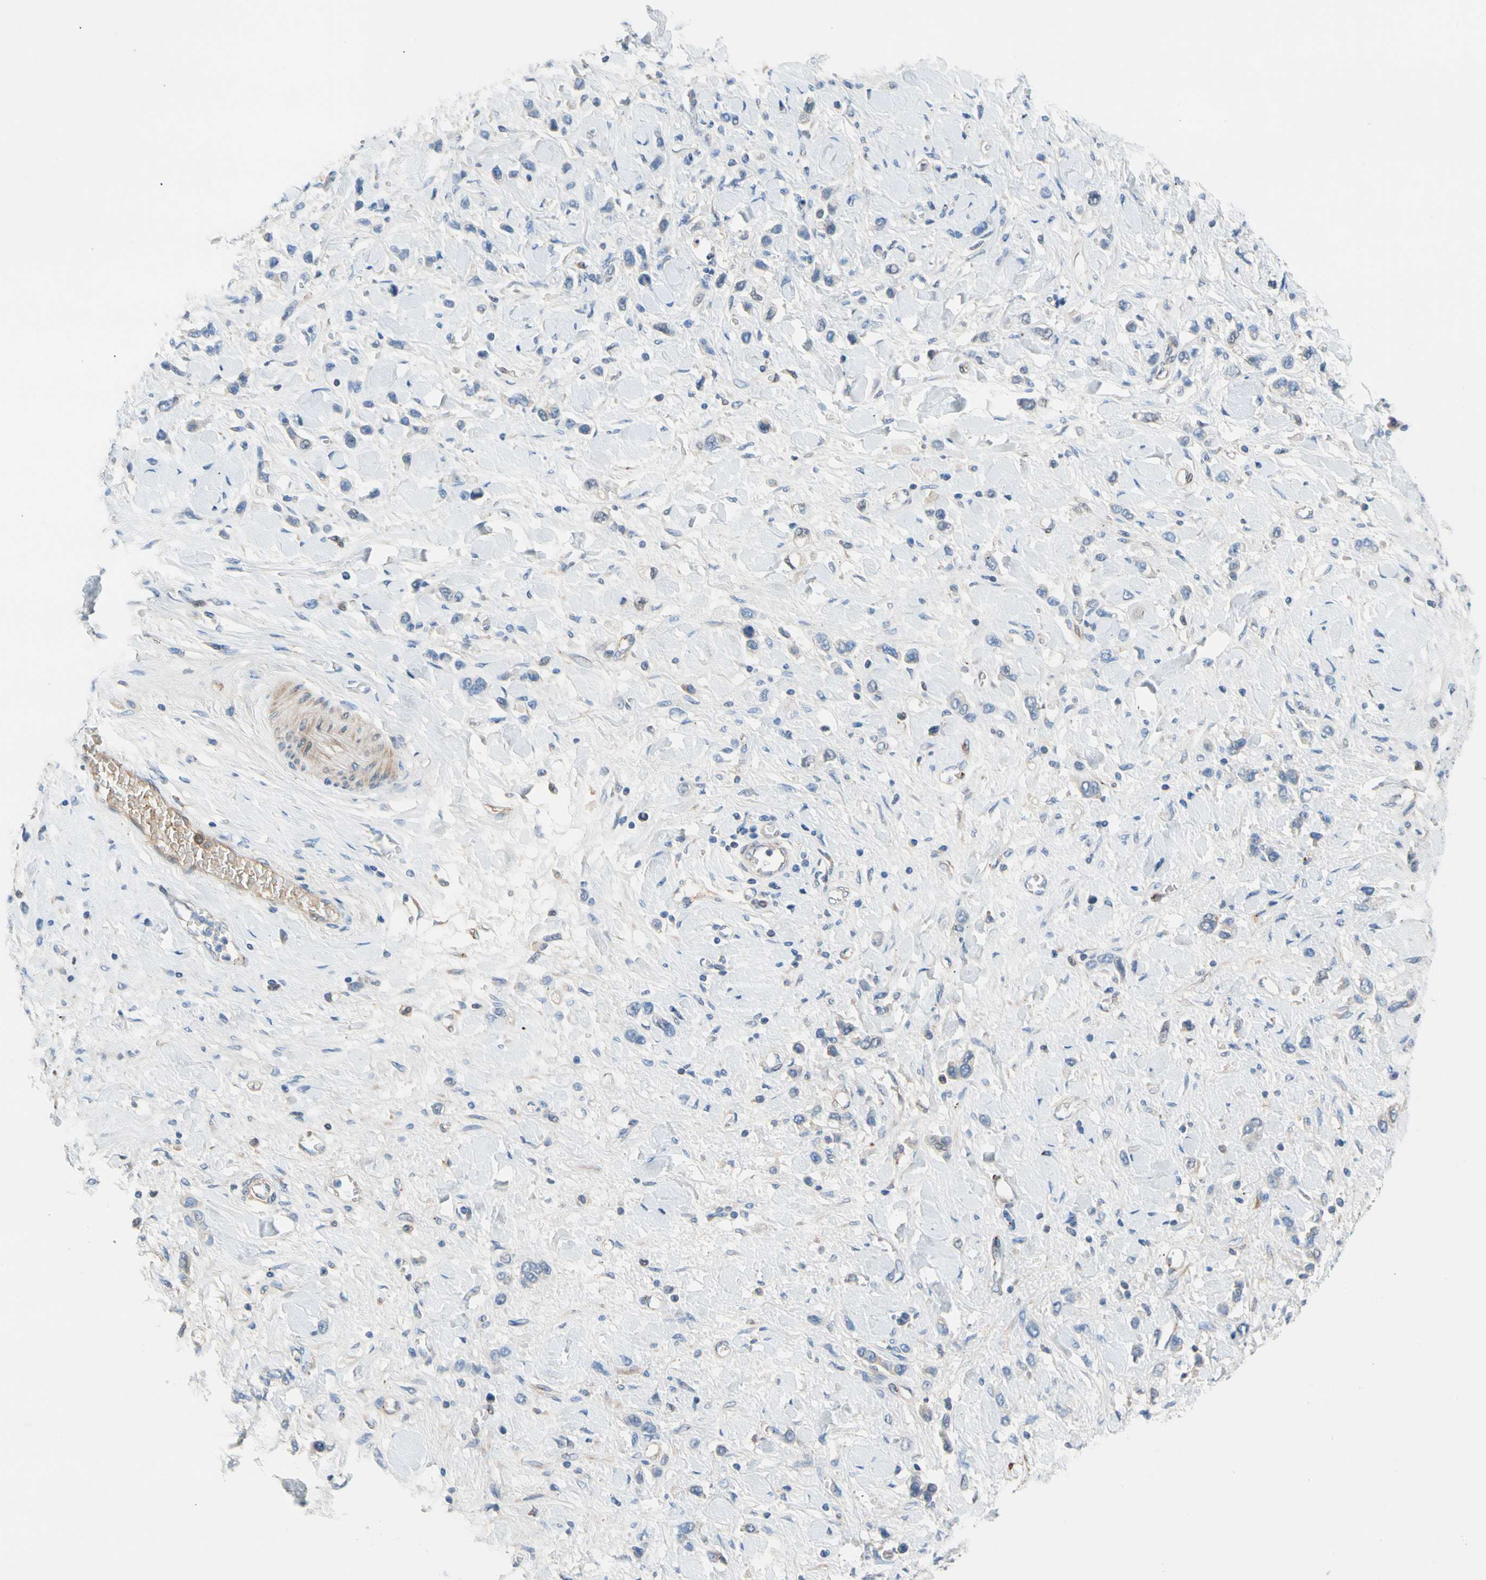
{"staining": {"intensity": "negative", "quantity": "none", "location": "none"}, "tissue": "stomach cancer", "cell_type": "Tumor cells", "image_type": "cancer", "snomed": [{"axis": "morphology", "description": "Normal tissue, NOS"}, {"axis": "morphology", "description": "Adenocarcinoma, NOS"}, {"axis": "topography", "description": "Stomach, upper"}, {"axis": "topography", "description": "Stomach"}], "caption": "Stomach cancer stained for a protein using immunohistochemistry demonstrates no staining tumor cells.", "gene": "ENTREP3", "patient": {"sex": "female", "age": 65}}